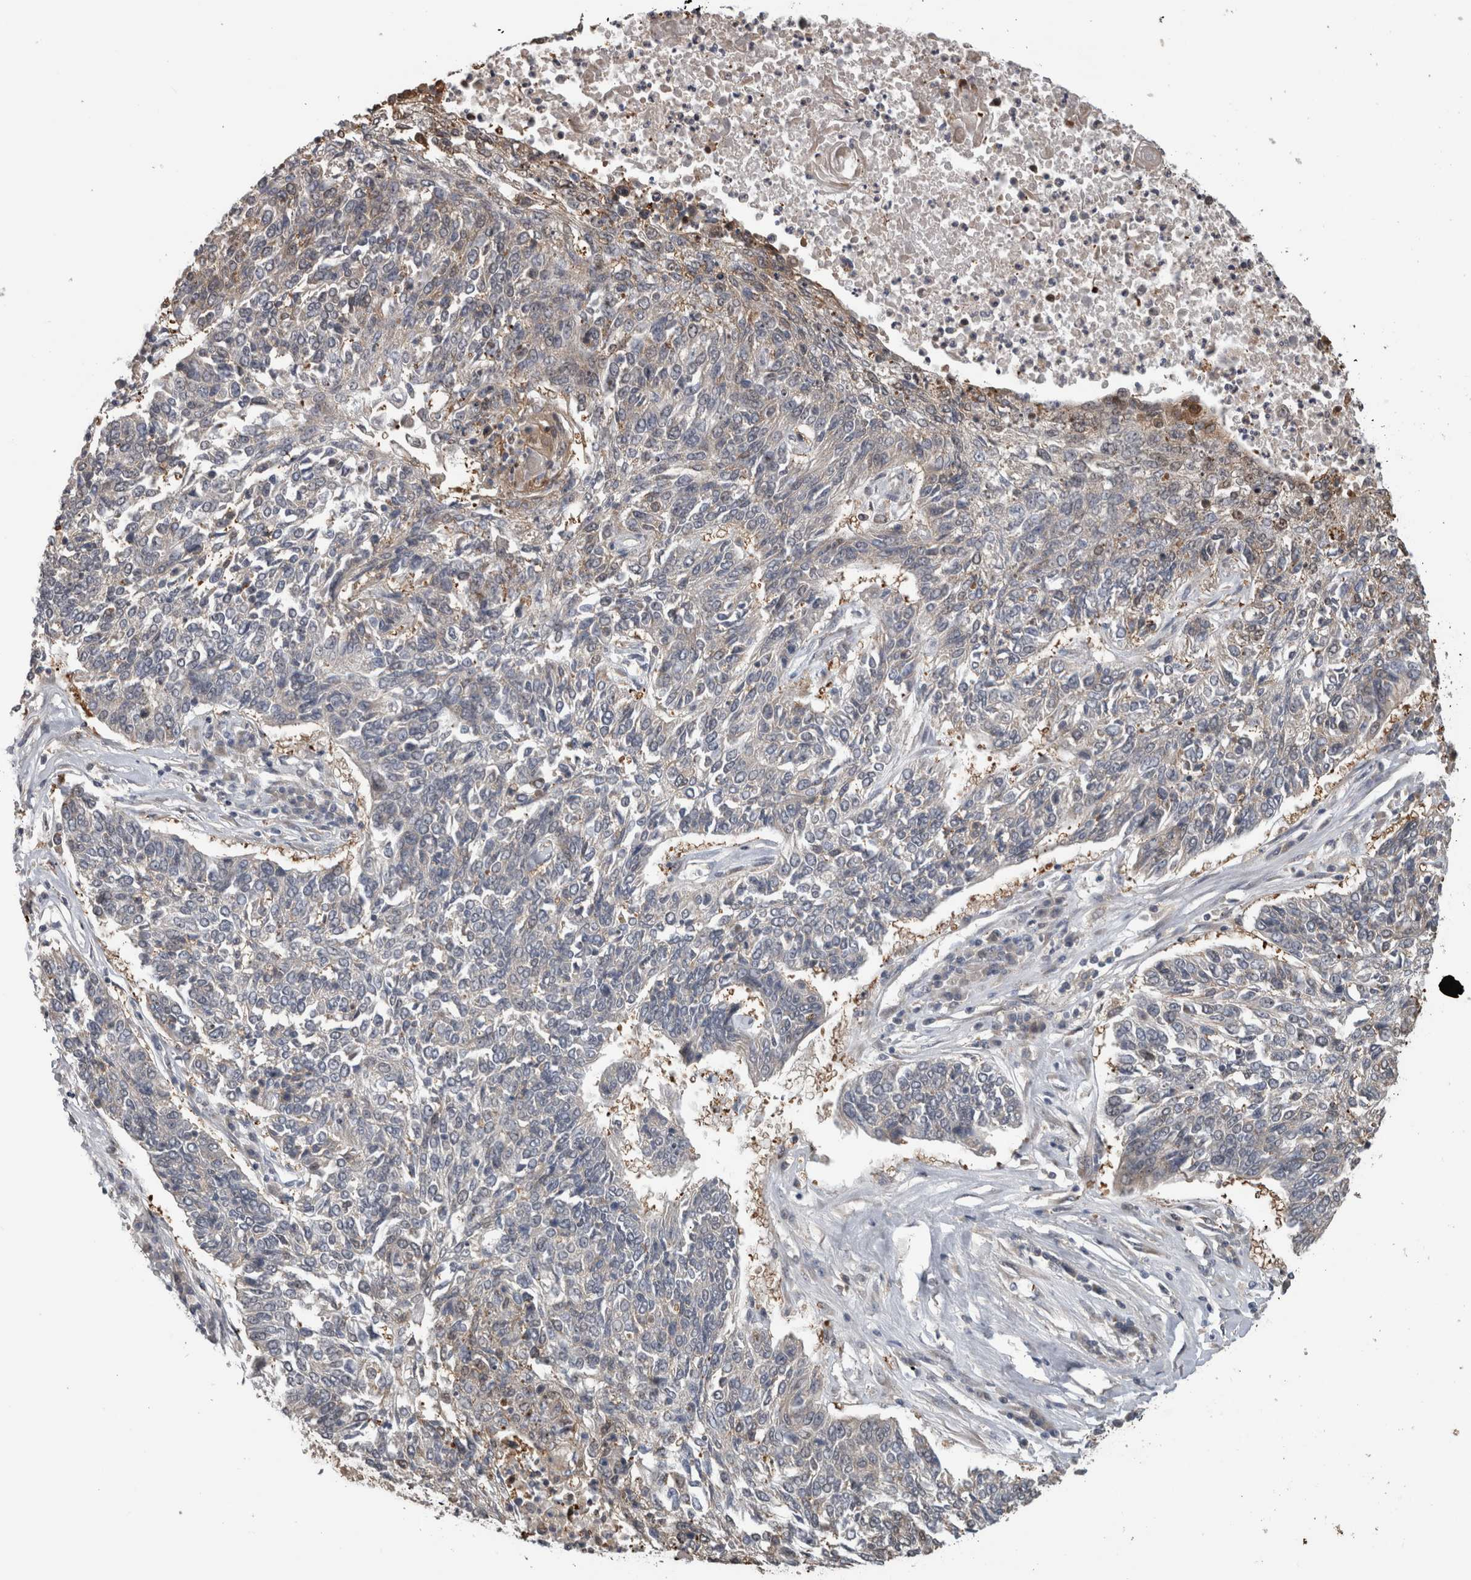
{"staining": {"intensity": "negative", "quantity": "none", "location": "none"}, "tissue": "lung cancer", "cell_type": "Tumor cells", "image_type": "cancer", "snomed": [{"axis": "morphology", "description": "Normal tissue, NOS"}, {"axis": "morphology", "description": "Squamous cell carcinoma, NOS"}, {"axis": "topography", "description": "Cartilage tissue"}, {"axis": "topography", "description": "Bronchus"}, {"axis": "topography", "description": "Lung"}], "caption": "DAB (3,3'-diaminobenzidine) immunohistochemical staining of lung cancer (squamous cell carcinoma) displays no significant expression in tumor cells. (DAB (3,3'-diaminobenzidine) immunohistochemistry visualized using brightfield microscopy, high magnification).", "gene": "USH1G", "patient": {"sex": "female", "age": 49}}